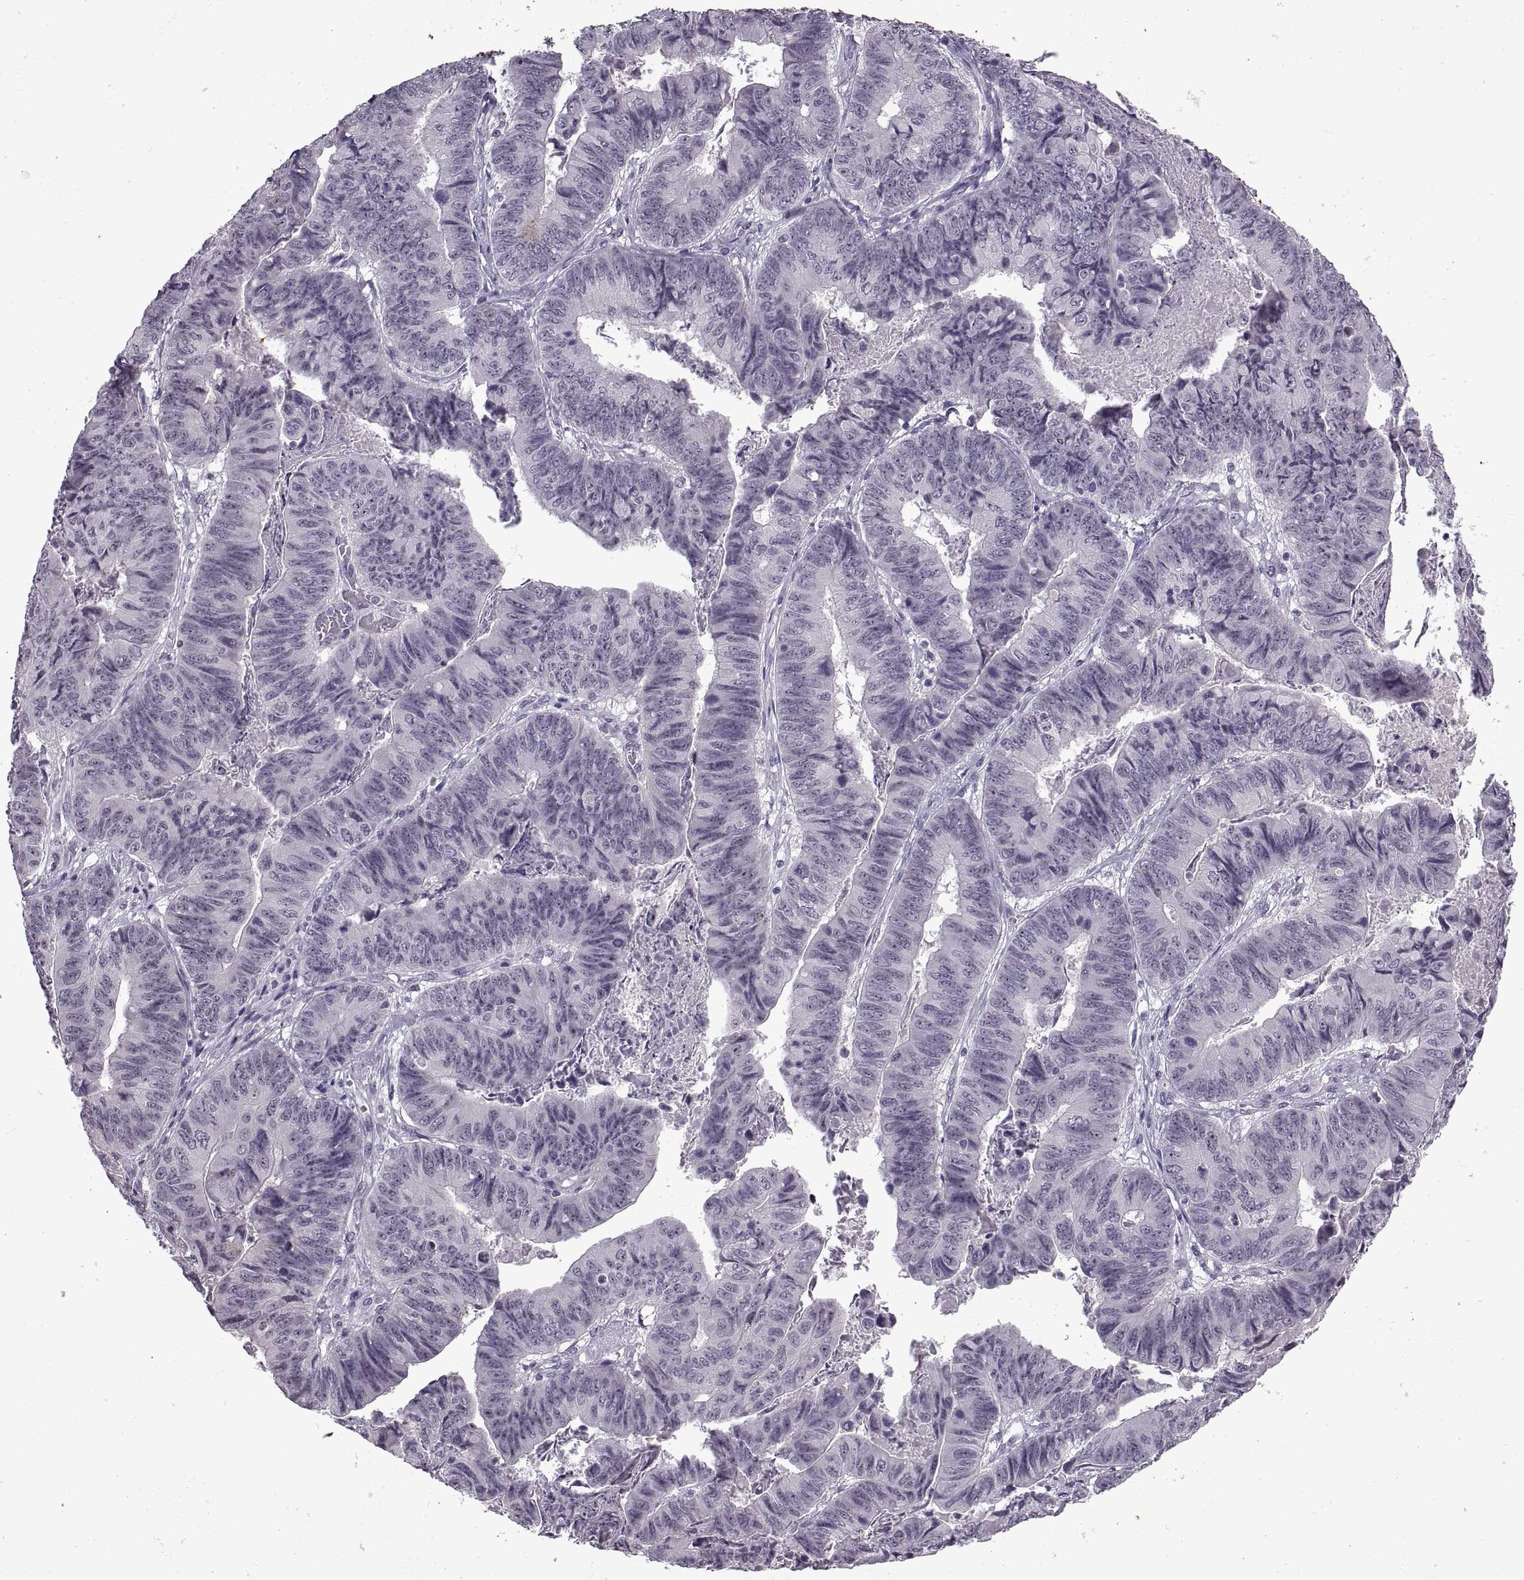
{"staining": {"intensity": "weak", "quantity": "<25%", "location": "nuclear"}, "tissue": "stomach cancer", "cell_type": "Tumor cells", "image_type": "cancer", "snomed": [{"axis": "morphology", "description": "Adenocarcinoma, NOS"}, {"axis": "topography", "description": "Stomach, lower"}], "caption": "Immunohistochemical staining of human adenocarcinoma (stomach) reveals no significant positivity in tumor cells. (Brightfield microscopy of DAB (3,3'-diaminobenzidine) immunohistochemistry at high magnification).", "gene": "SINHCAF", "patient": {"sex": "male", "age": 77}}